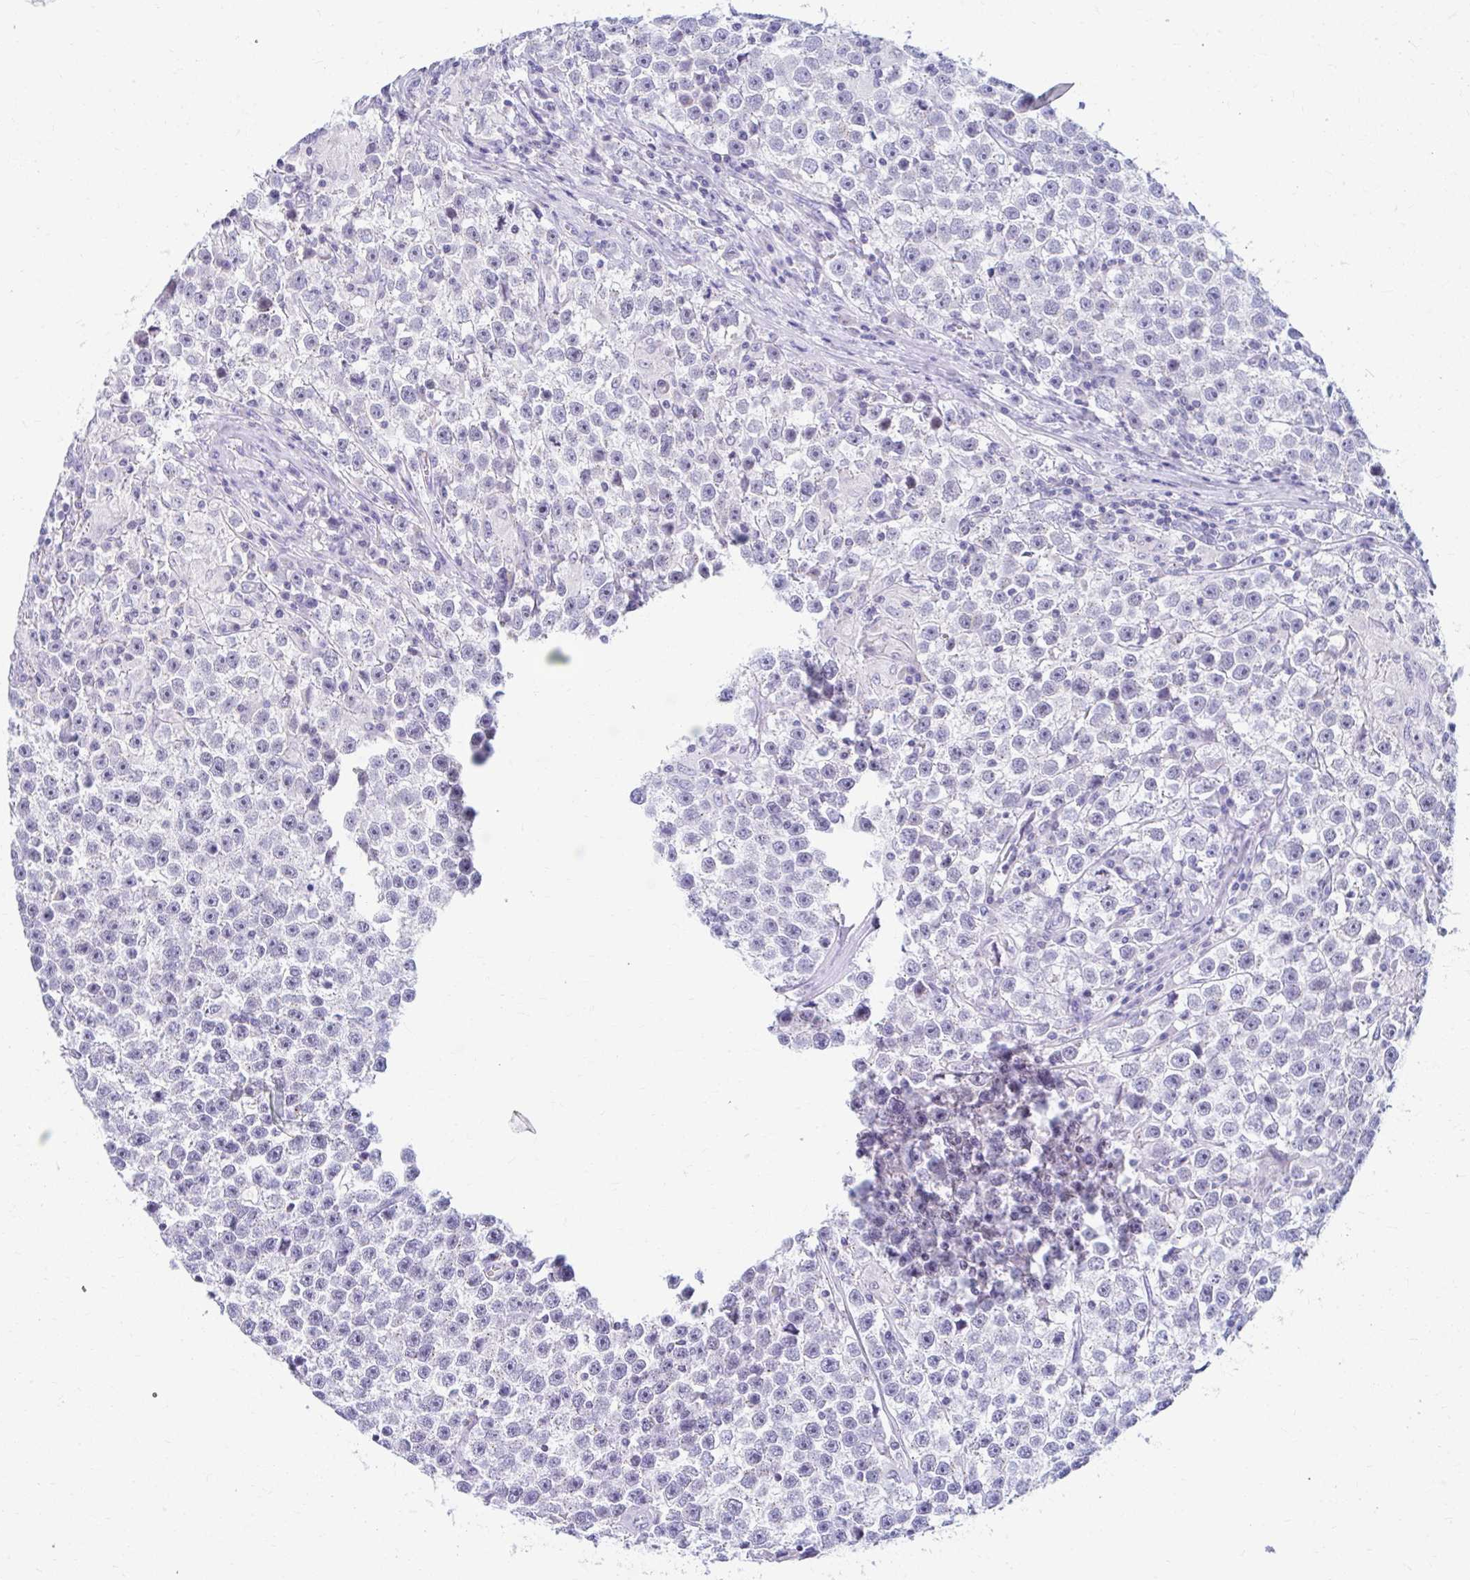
{"staining": {"intensity": "negative", "quantity": "none", "location": "none"}, "tissue": "testis cancer", "cell_type": "Tumor cells", "image_type": "cancer", "snomed": [{"axis": "morphology", "description": "Seminoma, NOS"}, {"axis": "topography", "description": "Testis"}], "caption": "This is an immunohistochemistry (IHC) micrograph of human testis cancer. There is no staining in tumor cells.", "gene": "RADIL", "patient": {"sex": "male", "age": 31}}